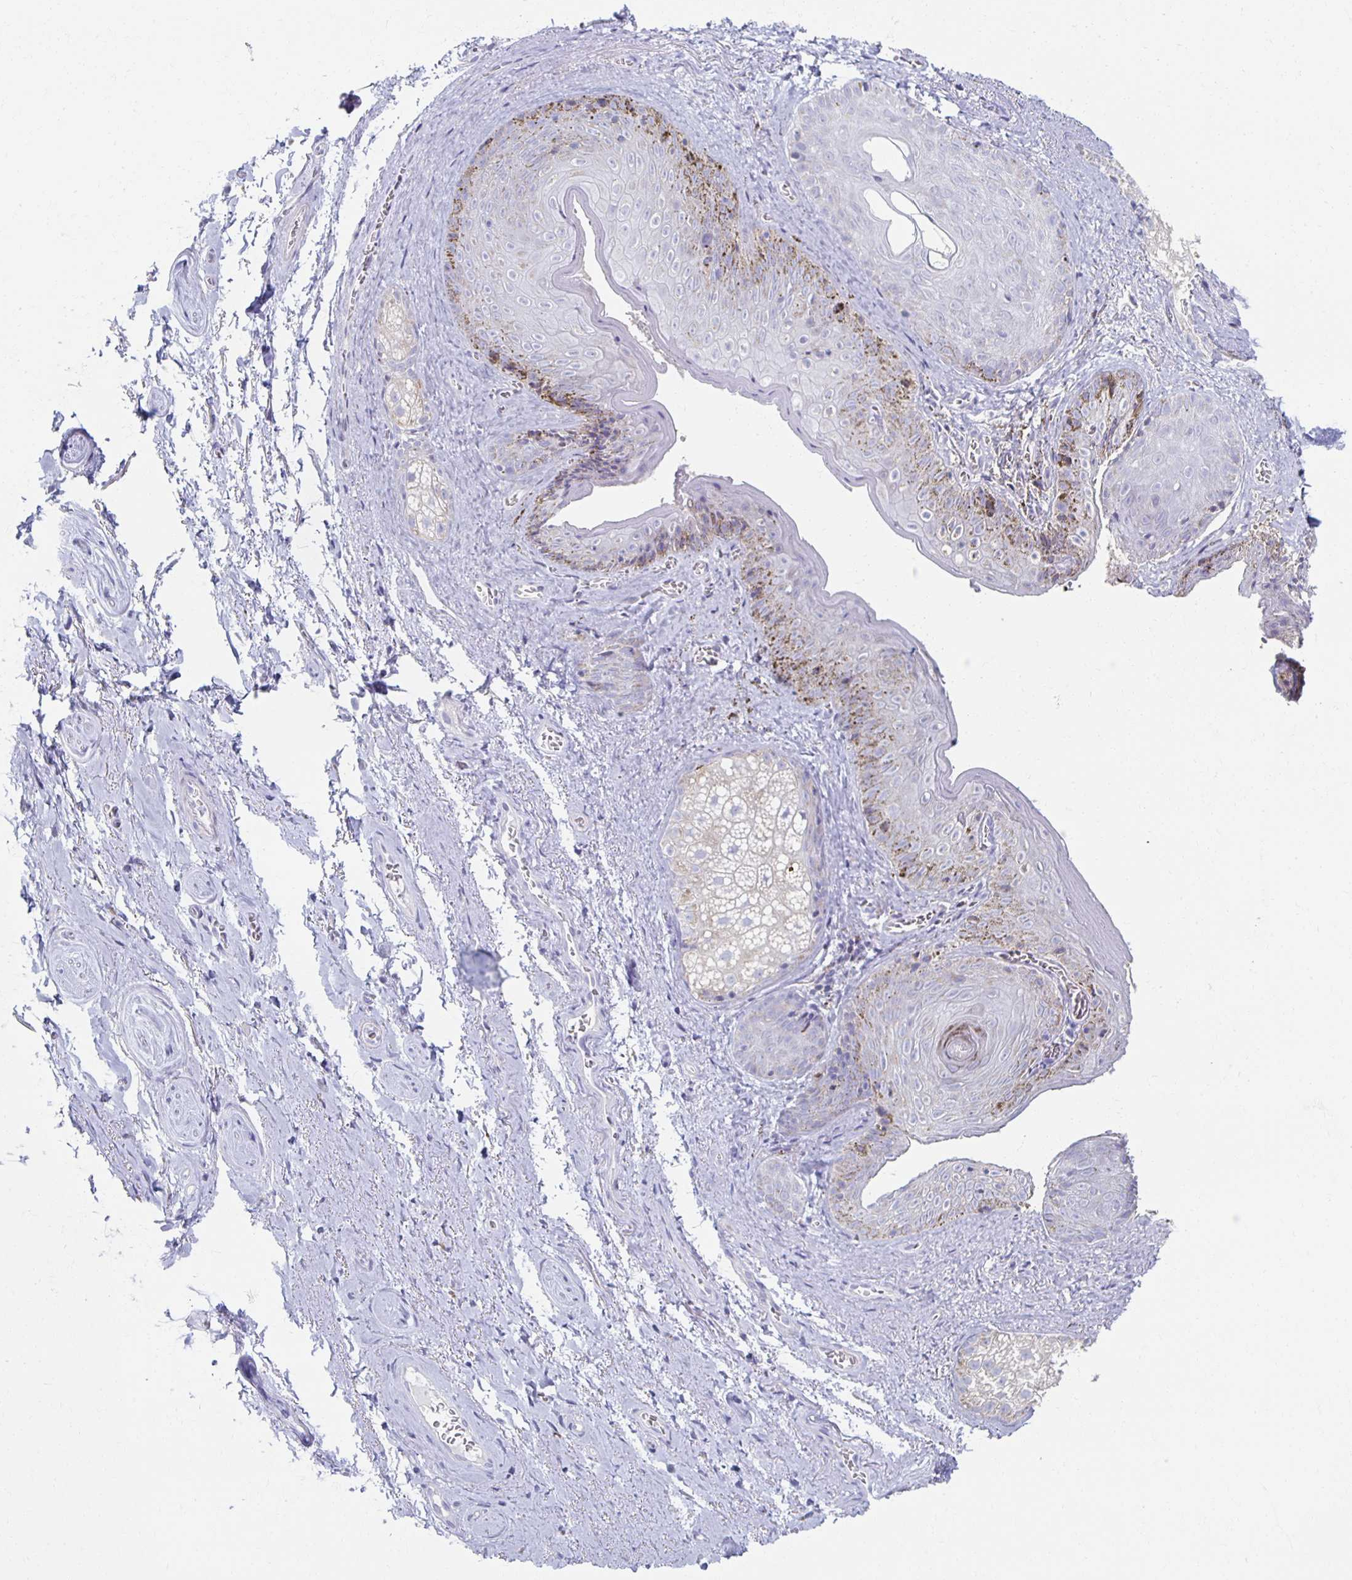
{"staining": {"intensity": "weak", "quantity": "<25%", "location": "cytoplasmic/membranous"}, "tissue": "vagina", "cell_type": "Squamous epithelial cells", "image_type": "normal", "snomed": [{"axis": "morphology", "description": "Normal tissue, NOS"}, {"axis": "topography", "description": "Vulva"}, {"axis": "topography", "description": "Vagina"}, {"axis": "topography", "description": "Peripheral nerve tissue"}], "caption": "A histopathology image of vagina stained for a protein exhibits no brown staining in squamous epithelial cells.", "gene": "TEX44", "patient": {"sex": "female", "age": 66}}